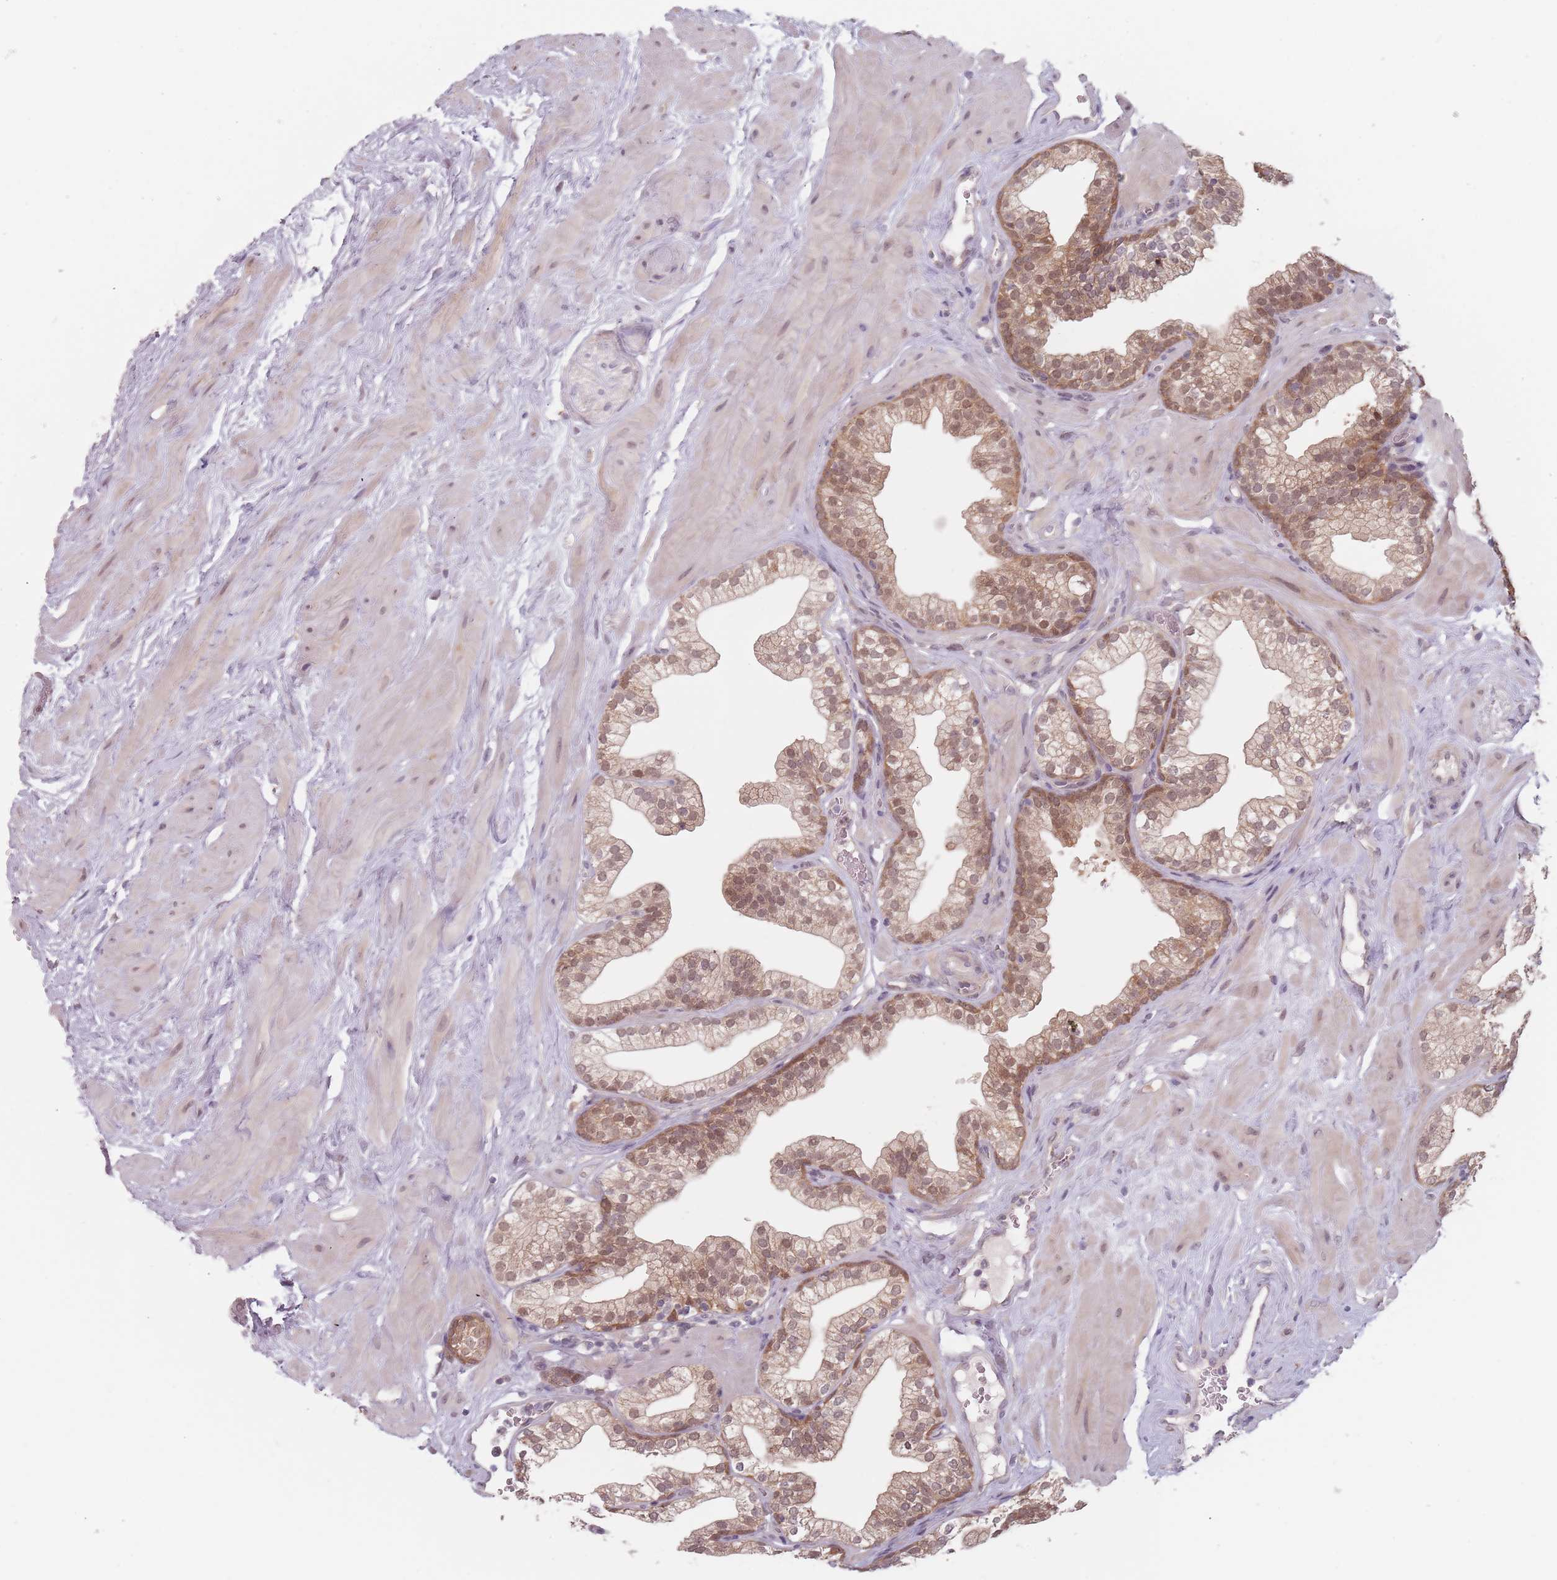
{"staining": {"intensity": "moderate", "quantity": "25%-75%", "location": "cytoplasmic/membranous,nuclear"}, "tissue": "prostate", "cell_type": "Glandular cells", "image_type": "normal", "snomed": [{"axis": "morphology", "description": "Normal tissue, NOS"}, {"axis": "morphology", "description": "Urothelial carcinoma, Low grade"}, {"axis": "topography", "description": "Urinary bladder"}, {"axis": "topography", "description": "Prostate"}], "caption": "This photomicrograph displays normal prostate stained with immunohistochemistry to label a protein in brown. The cytoplasmic/membranous,nuclear of glandular cells show moderate positivity for the protein. Nuclei are counter-stained blue.", "gene": "NAXE", "patient": {"sex": "male", "age": 60}}